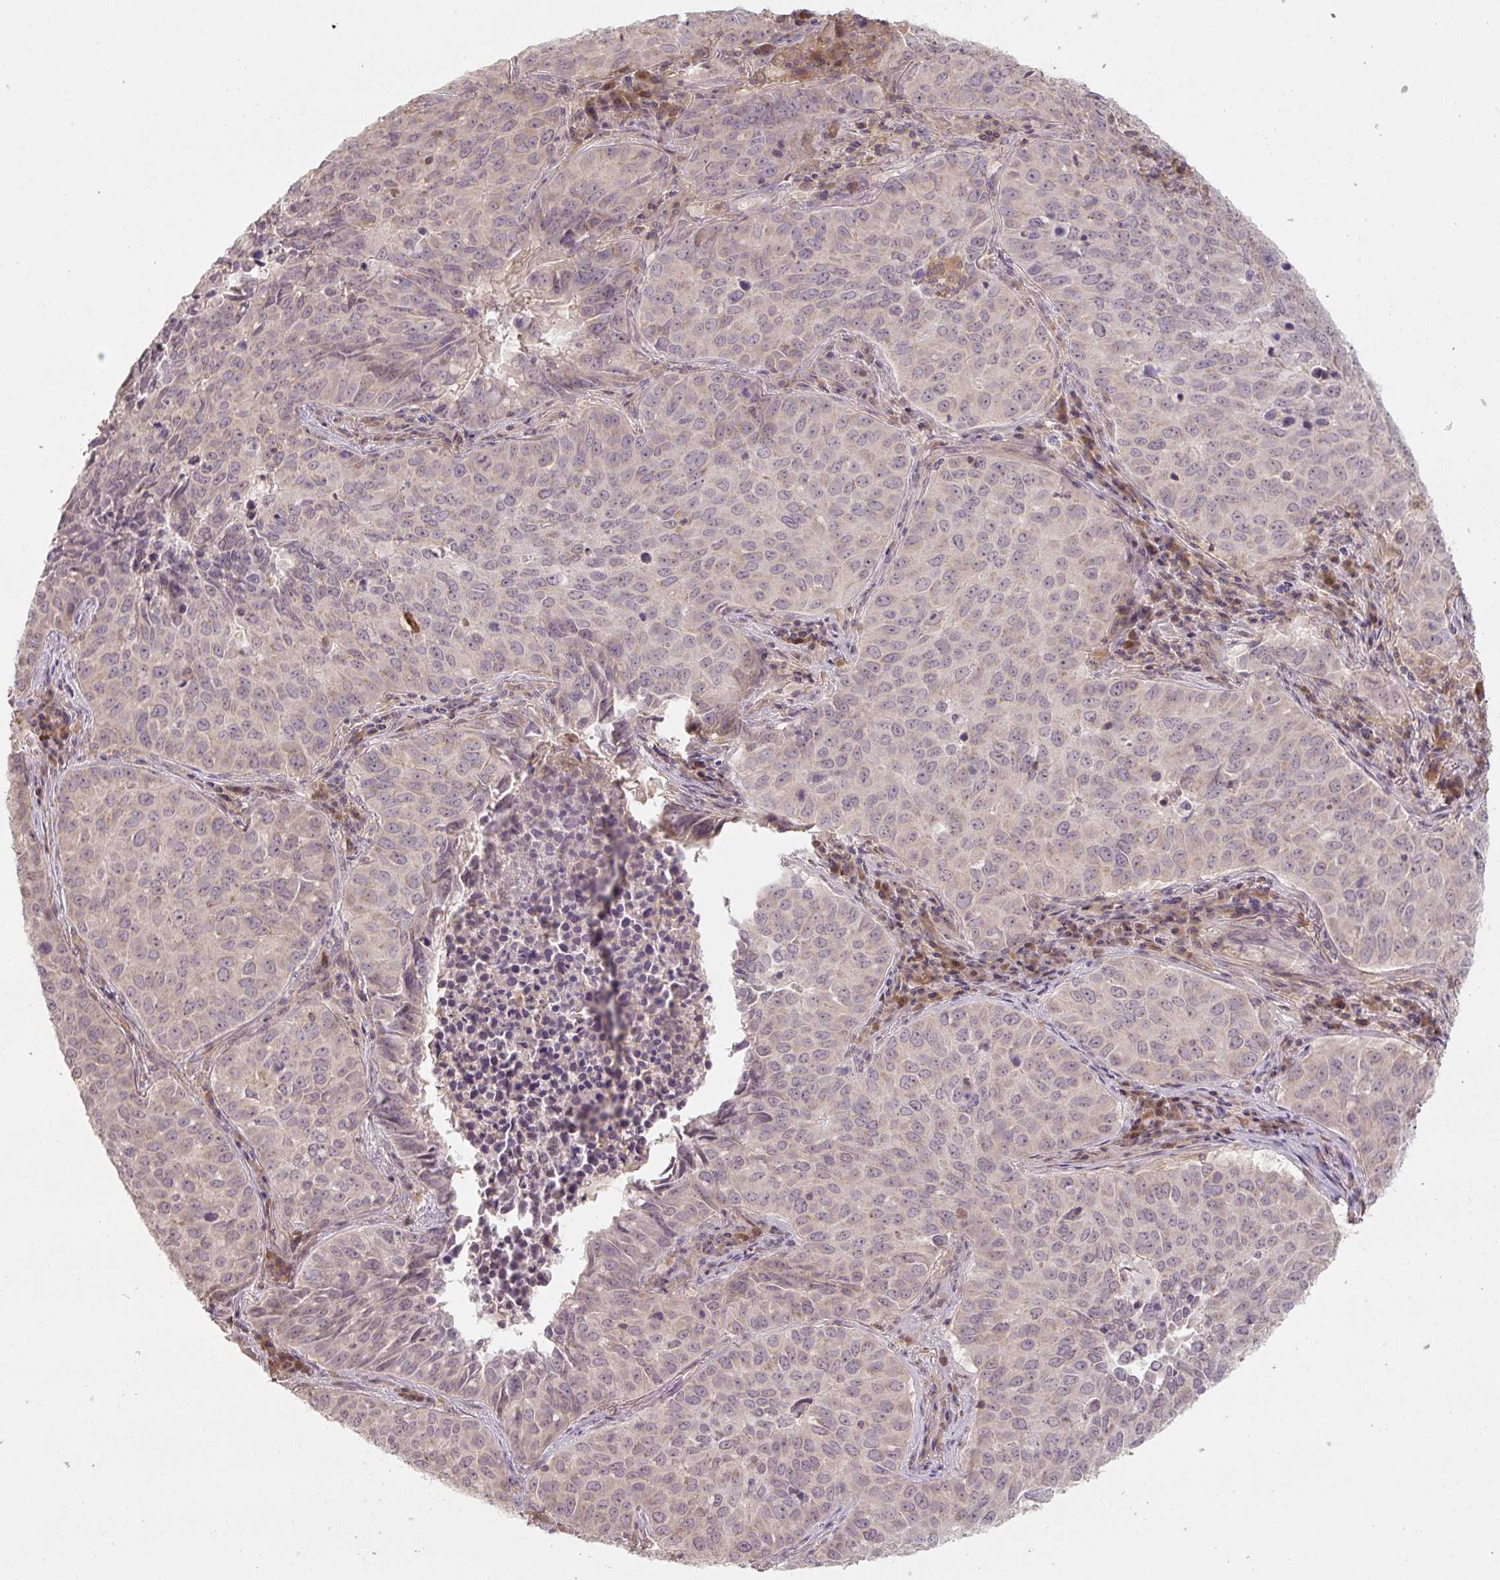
{"staining": {"intensity": "weak", "quantity": "<25%", "location": "cytoplasmic/membranous"}, "tissue": "lung cancer", "cell_type": "Tumor cells", "image_type": "cancer", "snomed": [{"axis": "morphology", "description": "Adenocarcinoma, NOS"}, {"axis": "topography", "description": "Lung"}], "caption": "Human lung cancer stained for a protein using IHC displays no expression in tumor cells.", "gene": "C2orf73", "patient": {"sex": "female", "age": 50}}